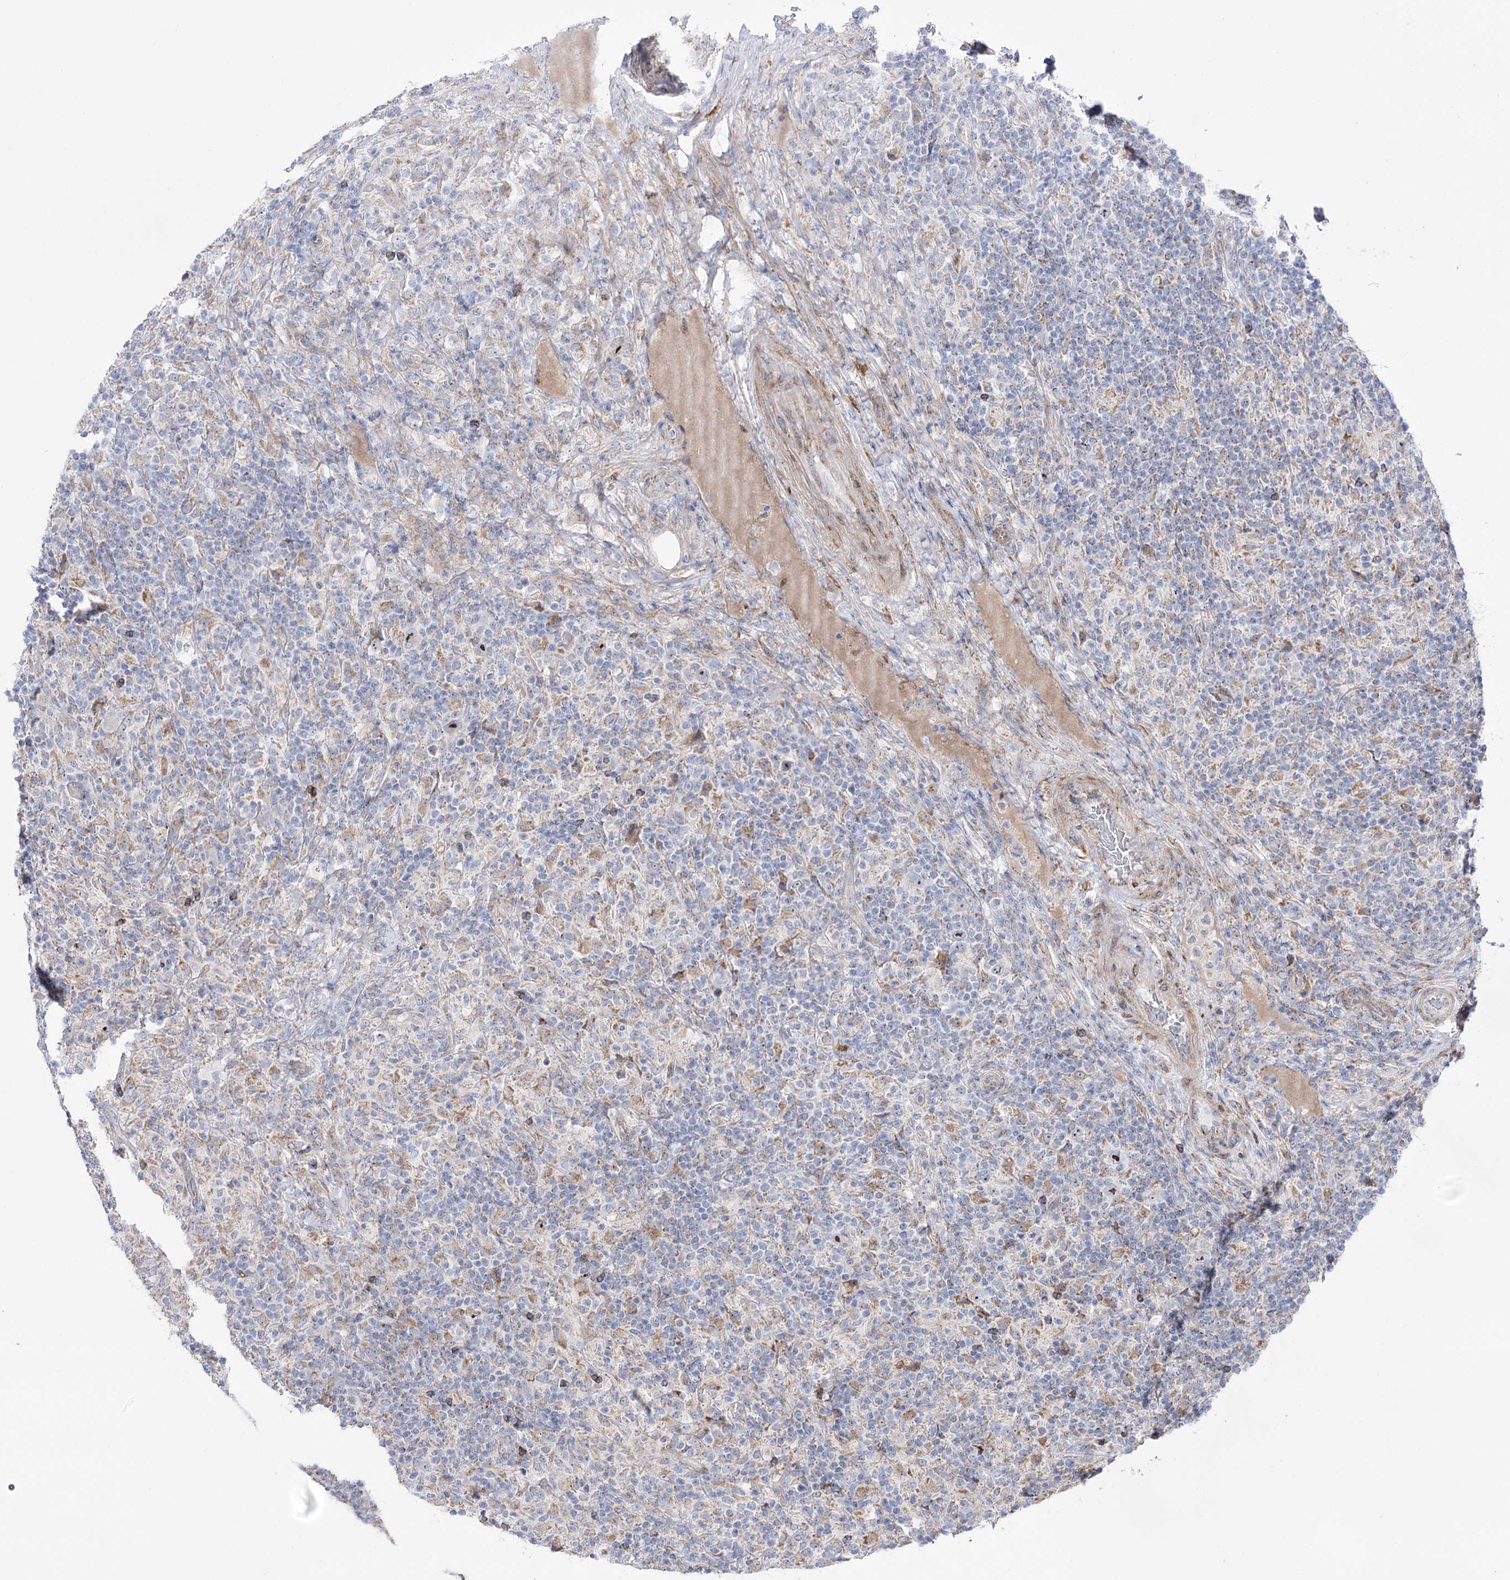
{"staining": {"intensity": "moderate", "quantity": "25%-75%", "location": "nuclear"}, "tissue": "lymphoma", "cell_type": "Tumor cells", "image_type": "cancer", "snomed": [{"axis": "morphology", "description": "Hodgkin's disease, NOS"}, {"axis": "topography", "description": "Lymph node"}], "caption": "A brown stain shows moderate nuclear positivity of a protein in lymphoma tumor cells.", "gene": "METTL5", "patient": {"sex": "male", "age": 70}}